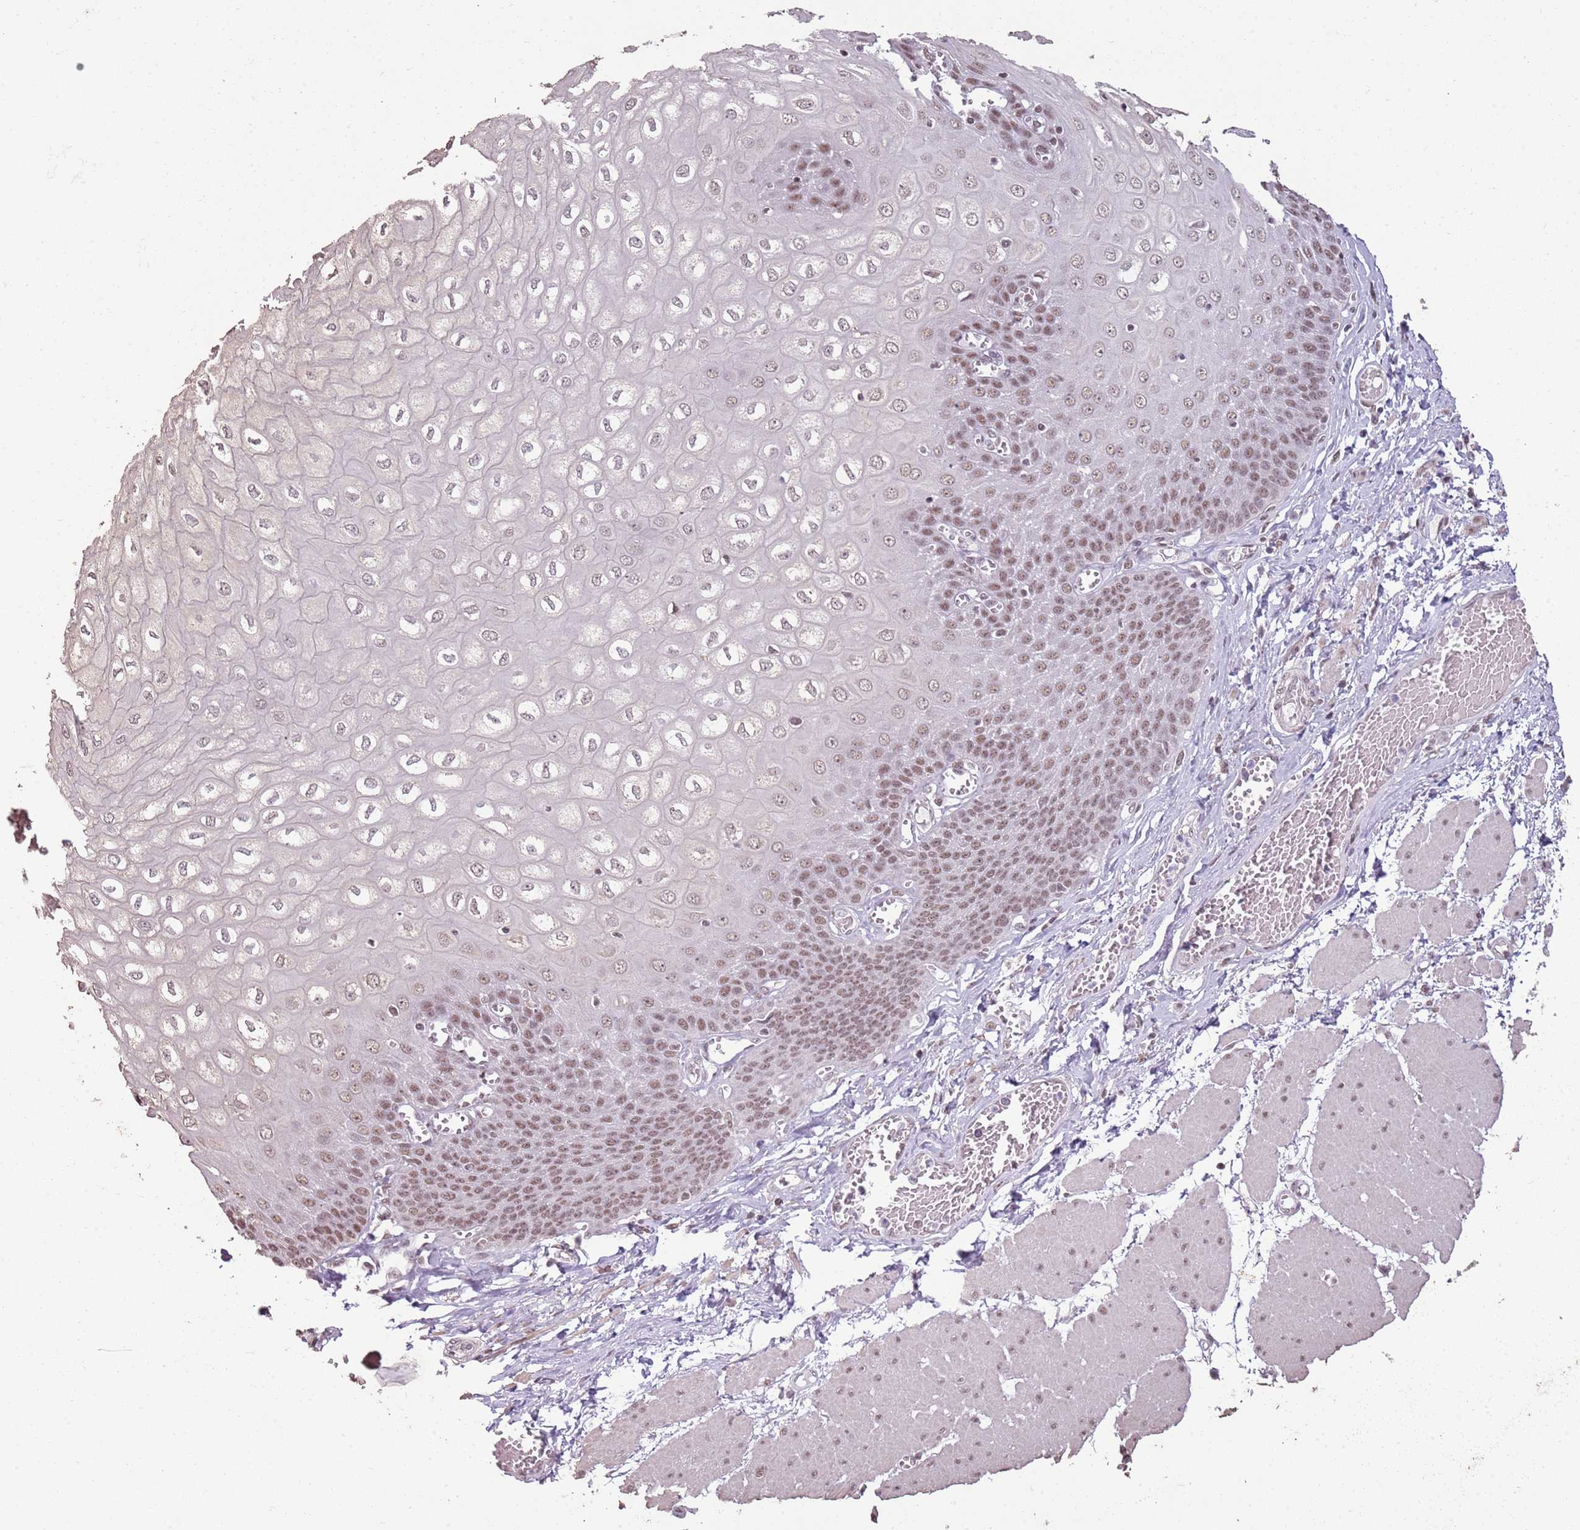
{"staining": {"intensity": "moderate", "quantity": "25%-75%", "location": "nuclear"}, "tissue": "esophagus", "cell_type": "Squamous epithelial cells", "image_type": "normal", "snomed": [{"axis": "morphology", "description": "Normal tissue, NOS"}, {"axis": "topography", "description": "Esophagus"}], "caption": "High-magnification brightfield microscopy of benign esophagus stained with DAB (3,3'-diaminobenzidine) (brown) and counterstained with hematoxylin (blue). squamous epithelial cells exhibit moderate nuclear expression is present in approximately25%-75% of cells.", "gene": "ARL14EP", "patient": {"sex": "male", "age": 60}}